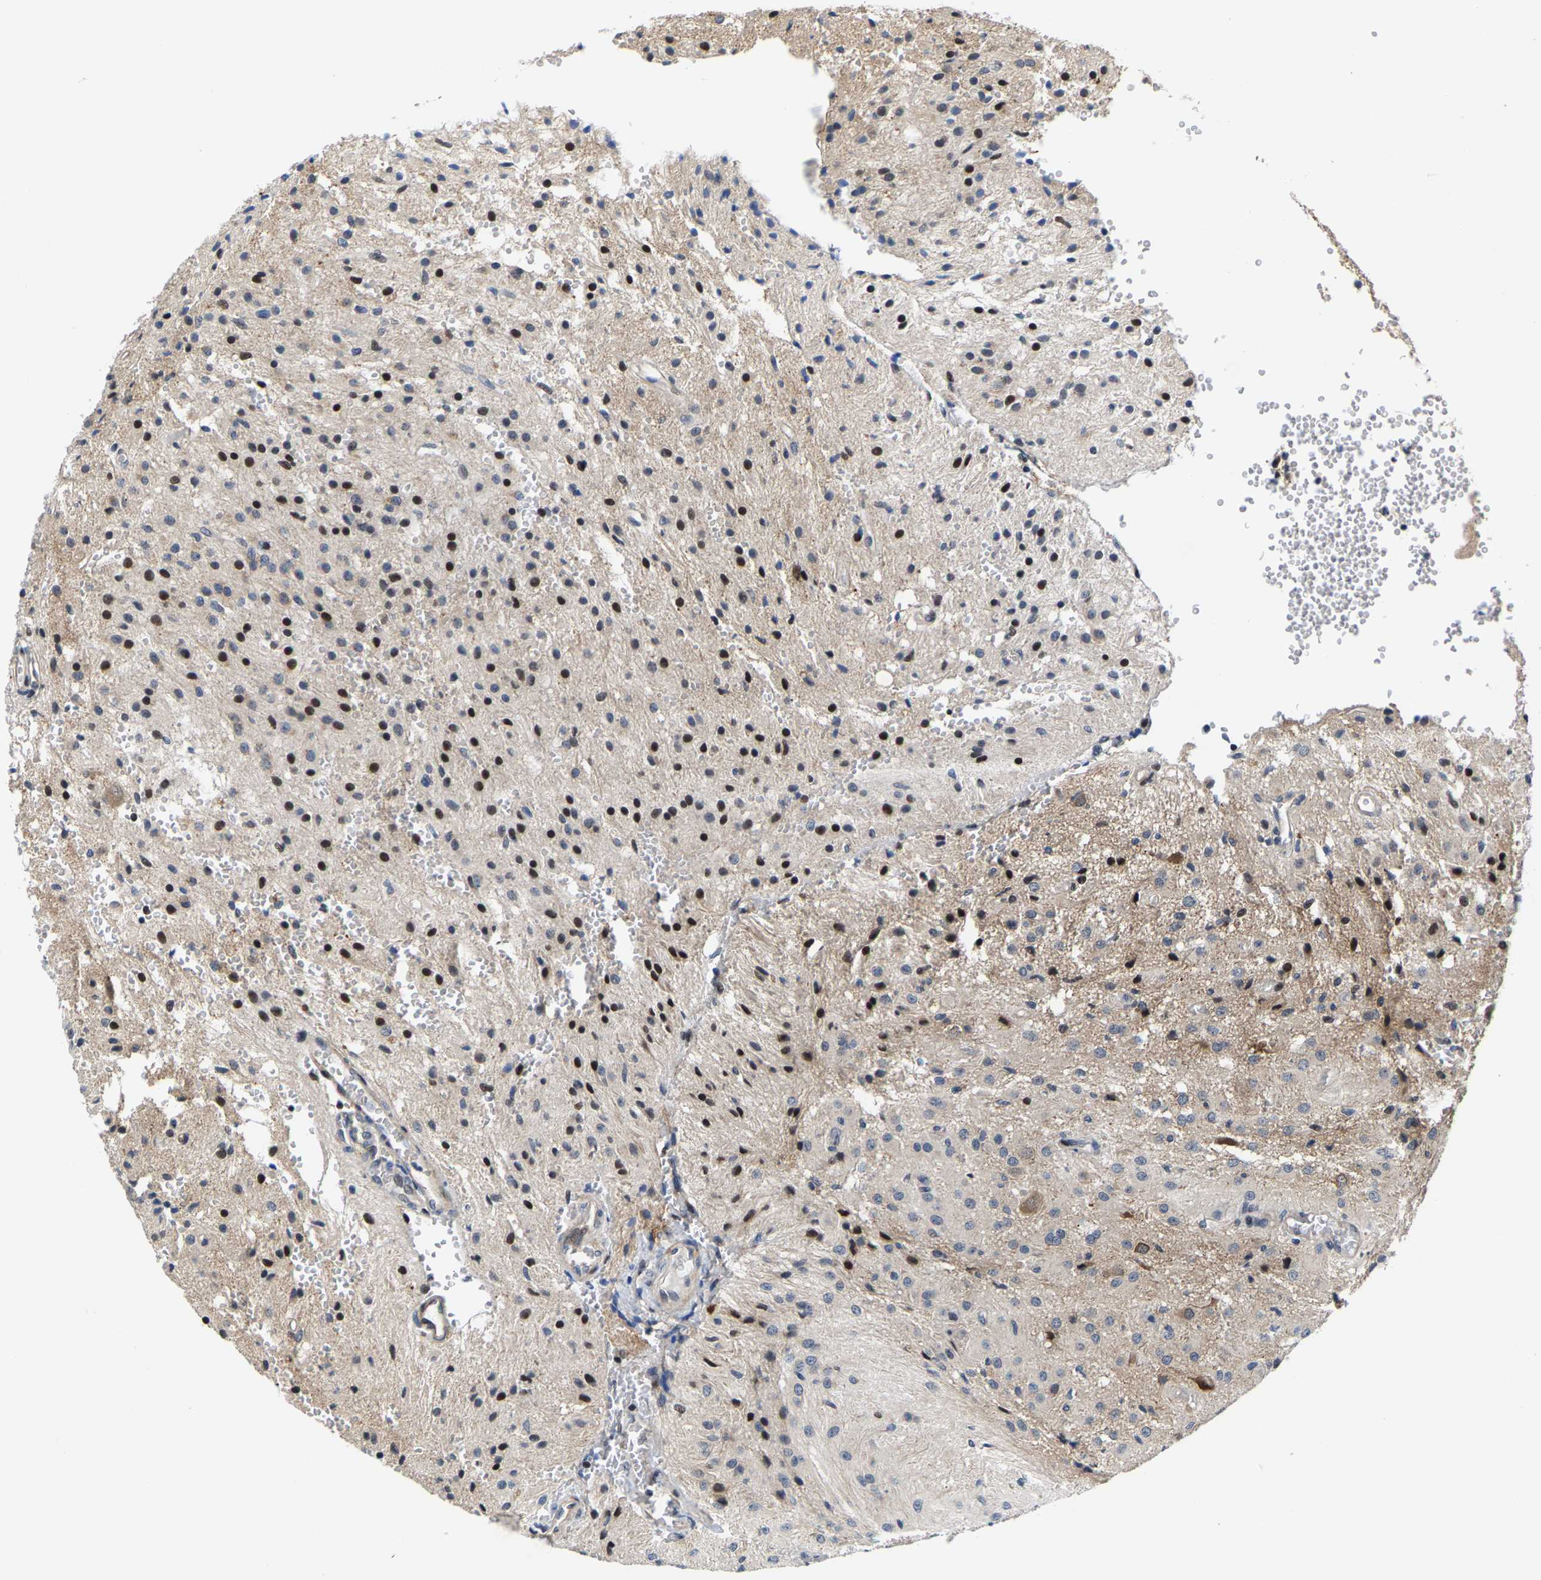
{"staining": {"intensity": "strong", "quantity": "25%-75%", "location": "nuclear"}, "tissue": "glioma", "cell_type": "Tumor cells", "image_type": "cancer", "snomed": [{"axis": "morphology", "description": "Glioma, malignant, High grade"}, {"axis": "topography", "description": "Brain"}], "caption": "Glioma stained with a brown dye demonstrates strong nuclear positive positivity in approximately 25%-75% of tumor cells.", "gene": "GTPBP10", "patient": {"sex": "female", "age": 59}}